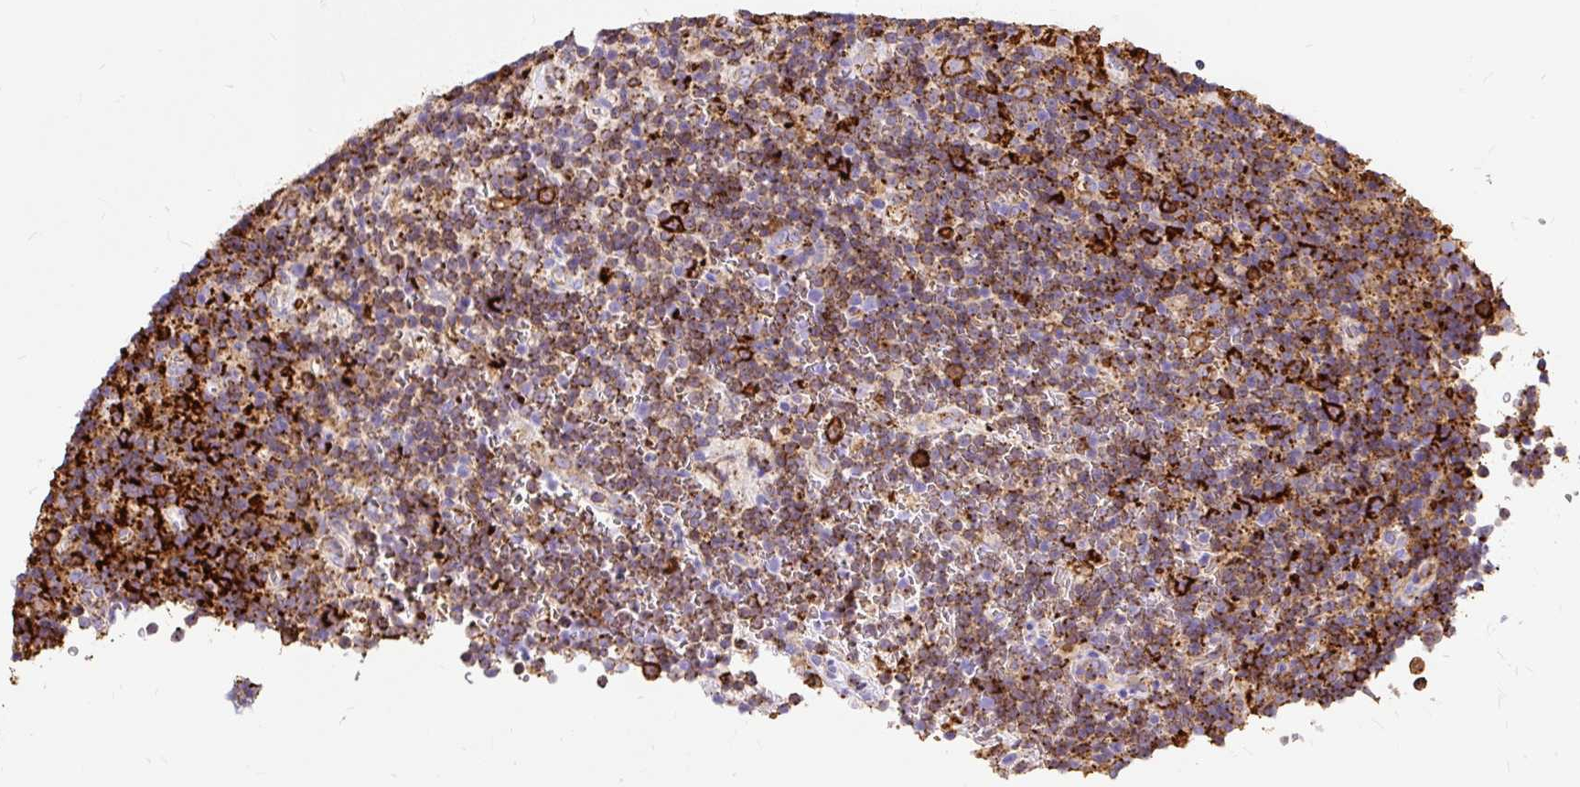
{"staining": {"intensity": "strong", "quantity": "25%-75%", "location": "cytoplasmic/membranous"}, "tissue": "lymphoma", "cell_type": "Tumor cells", "image_type": "cancer", "snomed": [{"axis": "morphology", "description": "Malignant lymphoma, non-Hodgkin's type, Low grade"}, {"axis": "topography", "description": "Lymph node"}], "caption": "Lymphoma stained for a protein demonstrates strong cytoplasmic/membranous positivity in tumor cells. (DAB IHC, brown staining for protein, blue staining for nuclei).", "gene": "HLA-DRA", "patient": {"sex": "female", "age": 67}}